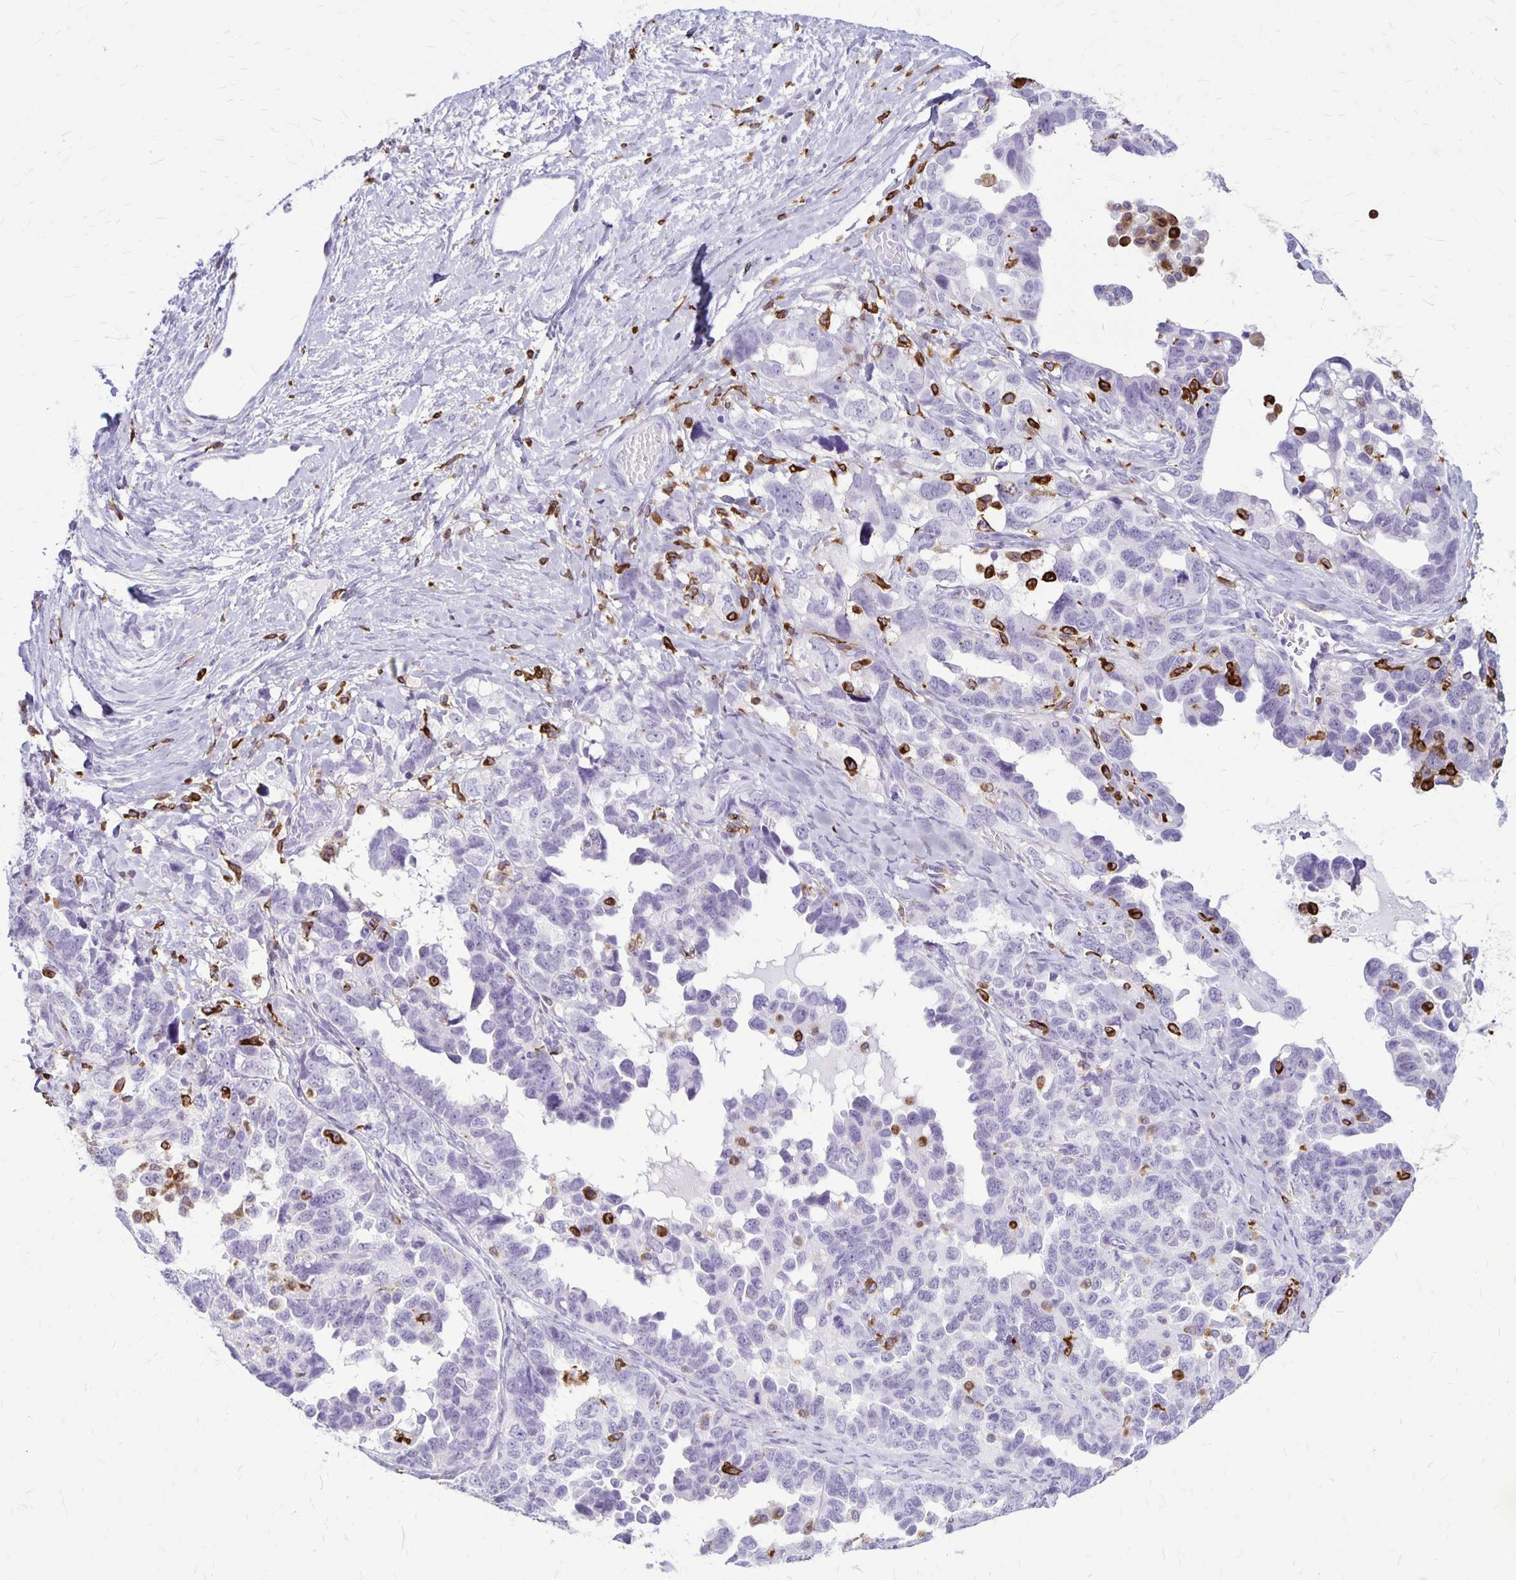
{"staining": {"intensity": "negative", "quantity": "none", "location": "none"}, "tissue": "ovarian cancer", "cell_type": "Tumor cells", "image_type": "cancer", "snomed": [{"axis": "morphology", "description": "Cystadenocarcinoma, serous, NOS"}, {"axis": "topography", "description": "Ovary"}], "caption": "IHC of human ovarian serous cystadenocarcinoma demonstrates no positivity in tumor cells. The staining is performed using DAB (3,3'-diaminobenzidine) brown chromogen with nuclei counter-stained in using hematoxylin.", "gene": "RTN1", "patient": {"sex": "female", "age": 69}}